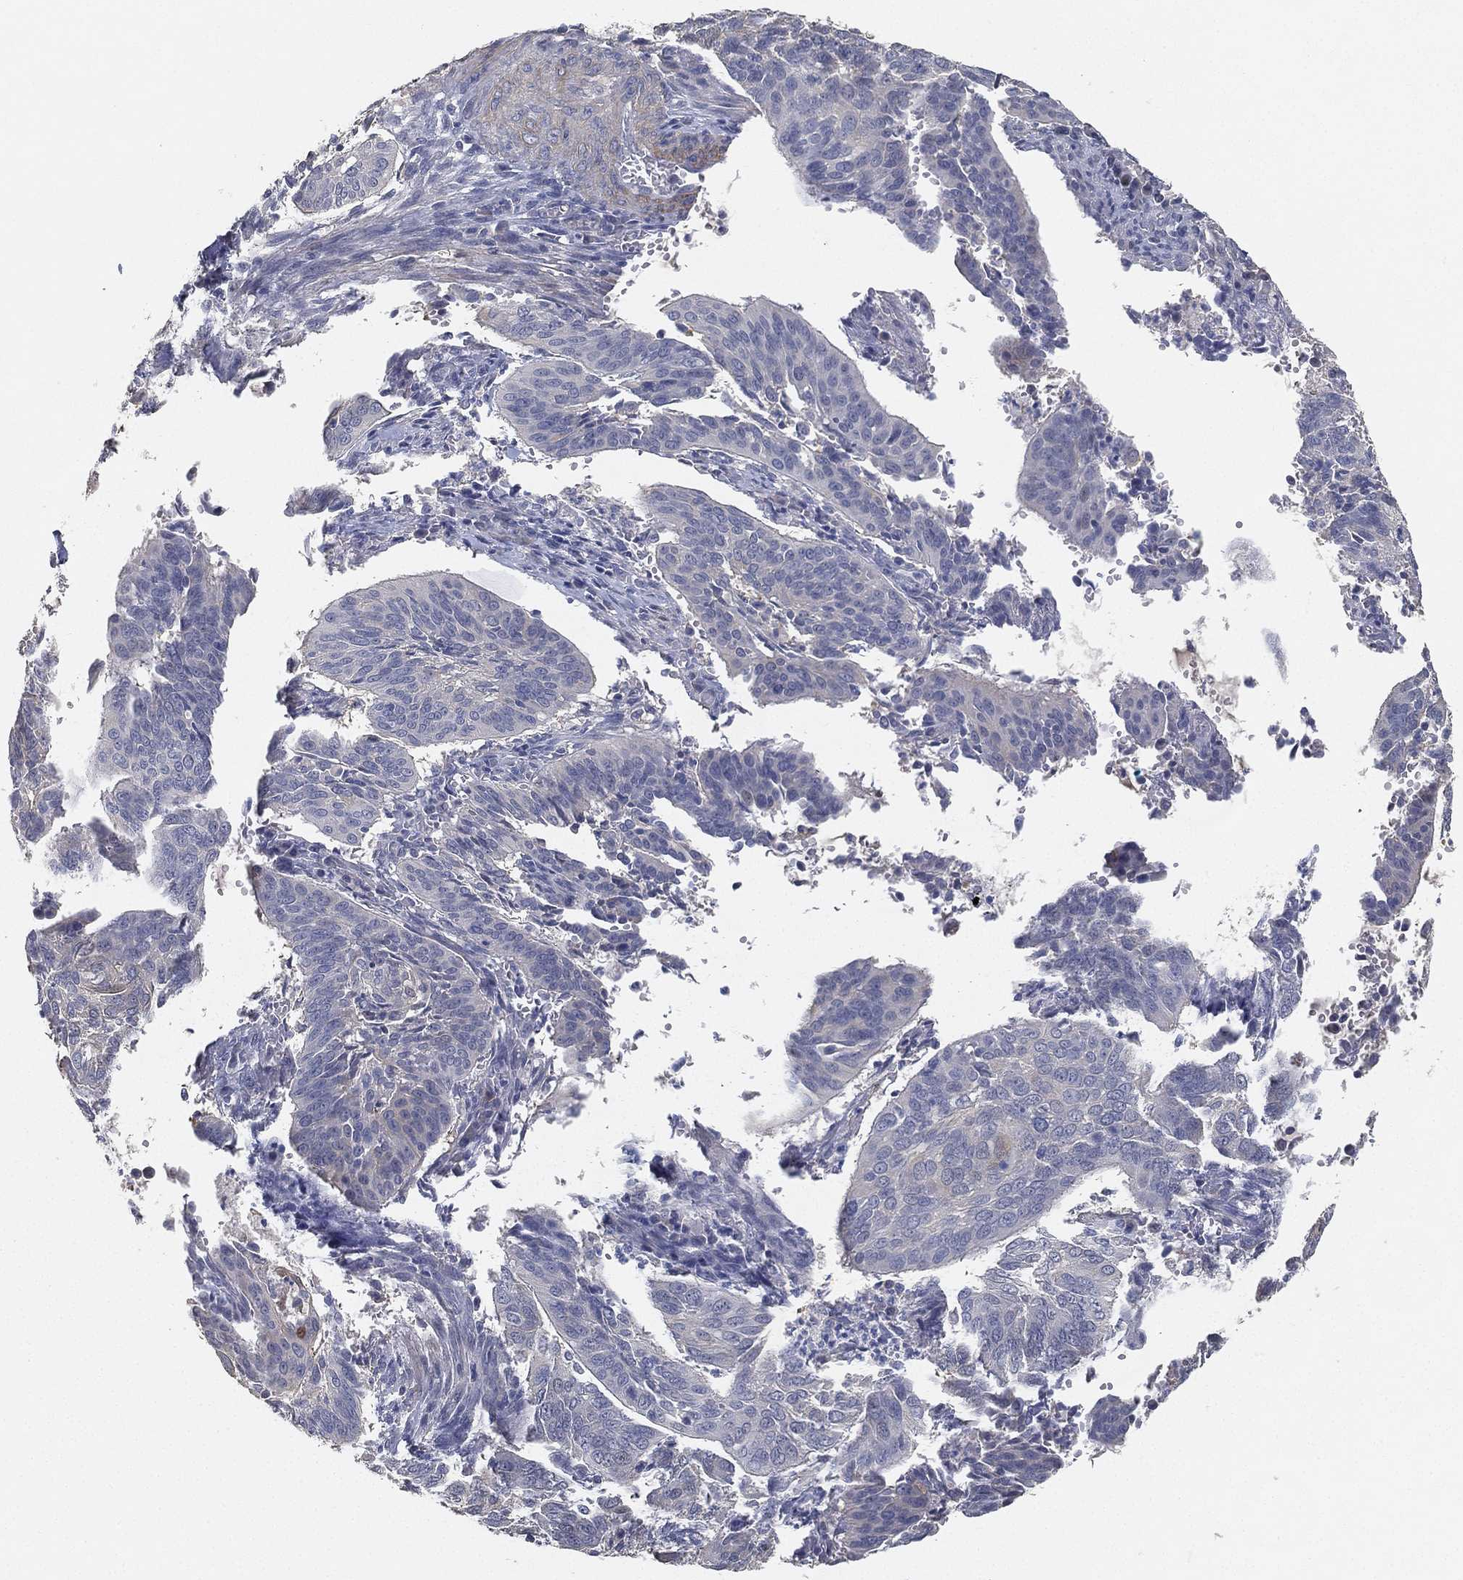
{"staining": {"intensity": "negative", "quantity": "none", "location": "none"}, "tissue": "cervical cancer", "cell_type": "Tumor cells", "image_type": "cancer", "snomed": [{"axis": "morphology", "description": "Normal tissue, NOS"}, {"axis": "morphology", "description": "Squamous cell carcinoma, NOS"}, {"axis": "topography", "description": "Cervix"}], "caption": "High power microscopy photomicrograph of an IHC photomicrograph of cervical squamous cell carcinoma, revealing no significant staining in tumor cells.", "gene": "GPR61", "patient": {"sex": "female", "age": 39}}